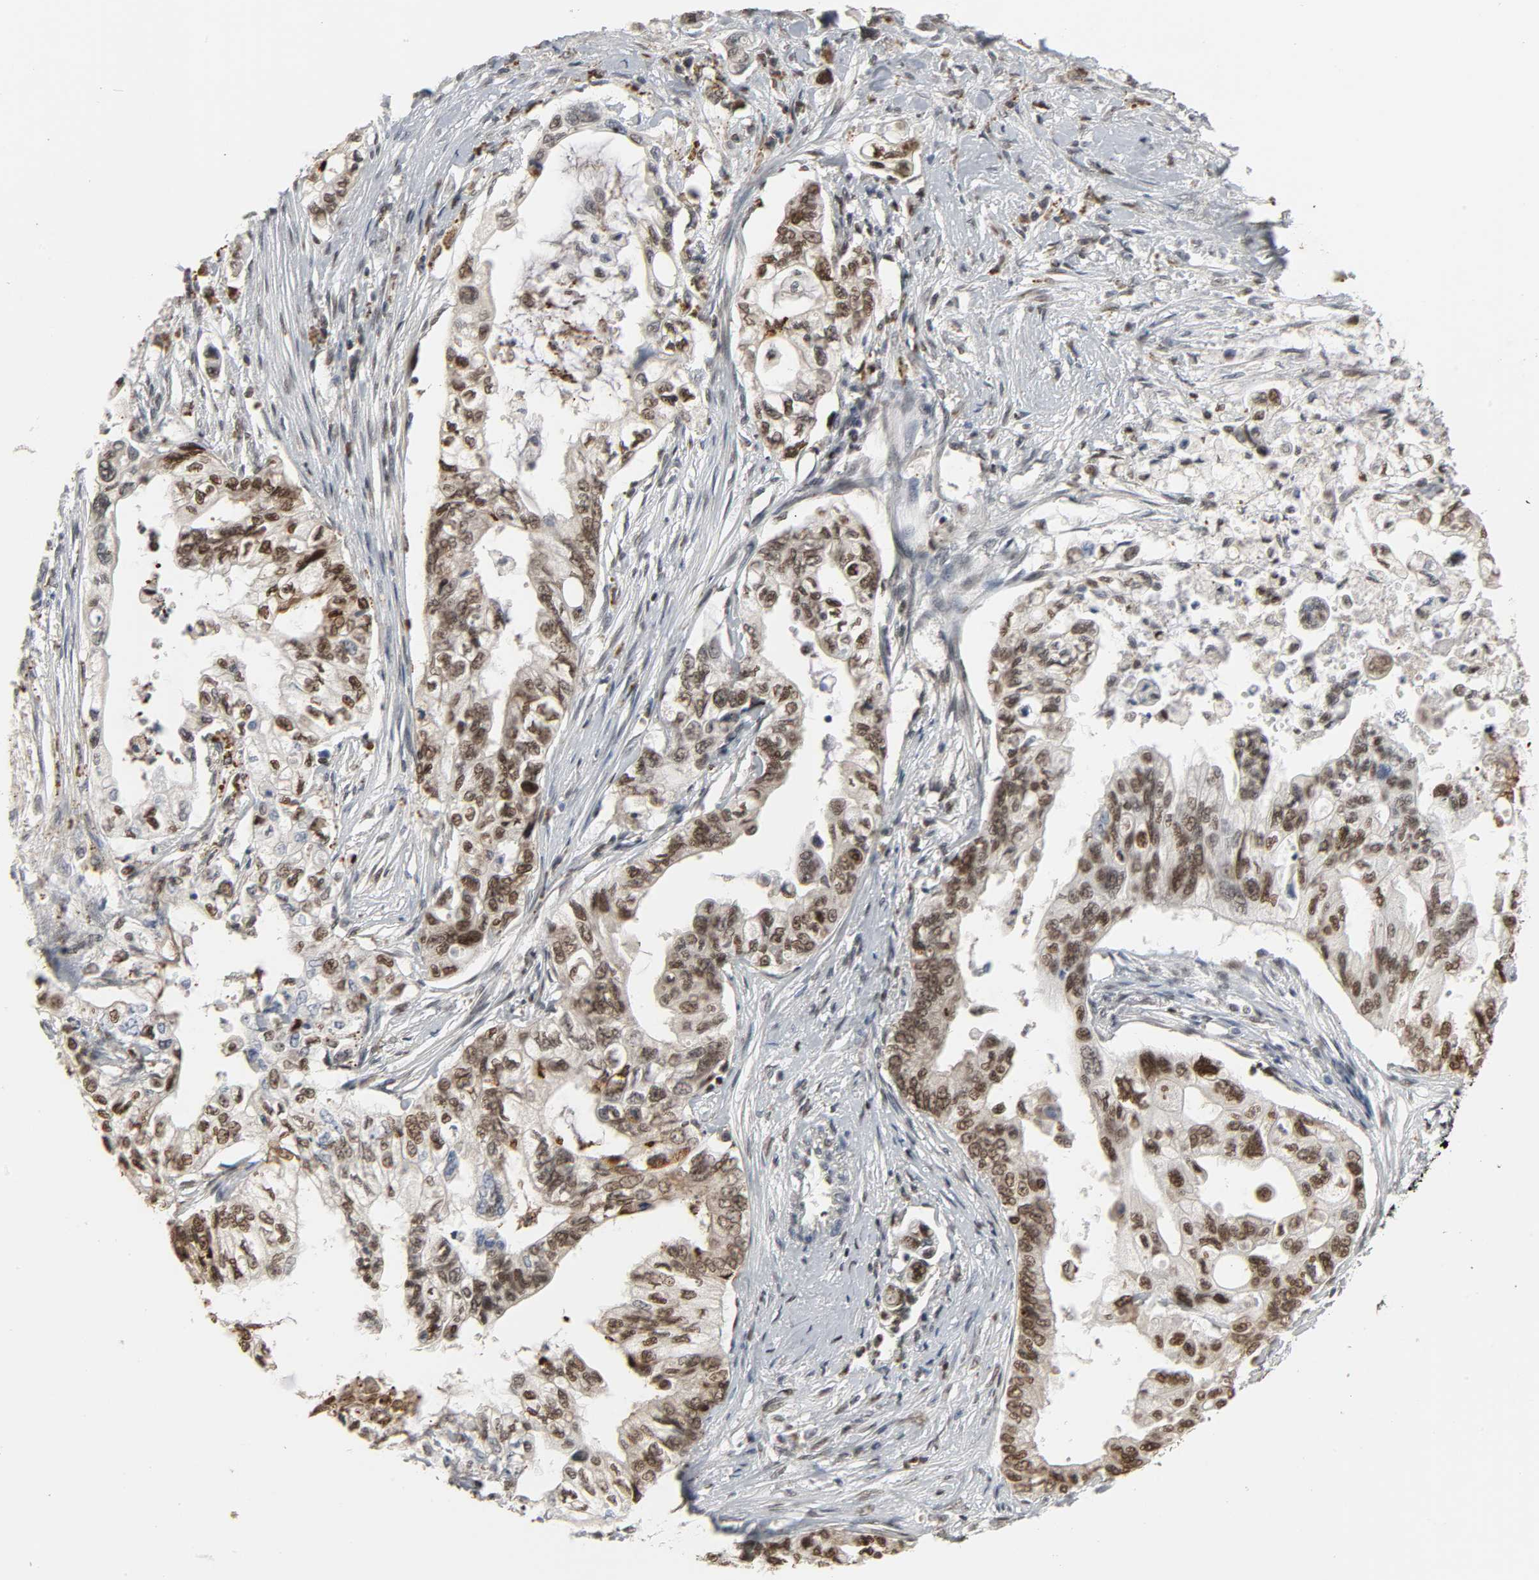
{"staining": {"intensity": "weak", "quantity": ">75%", "location": "nuclear"}, "tissue": "pancreatic cancer", "cell_type": "Tumor cells", "image_type": "cancer", "snomed": [{"axis": "morphology", "description": "Normal tissue, NOS"}, {"axis": "topography", "description": "Pancreas"}], "caption": "Protein staining exhibits weak nuclear expression in about >75% of tumor cells in pancreatic cancer.", "gene": "DAZAP1", "patient": {"sex": "male", "age": 42}}